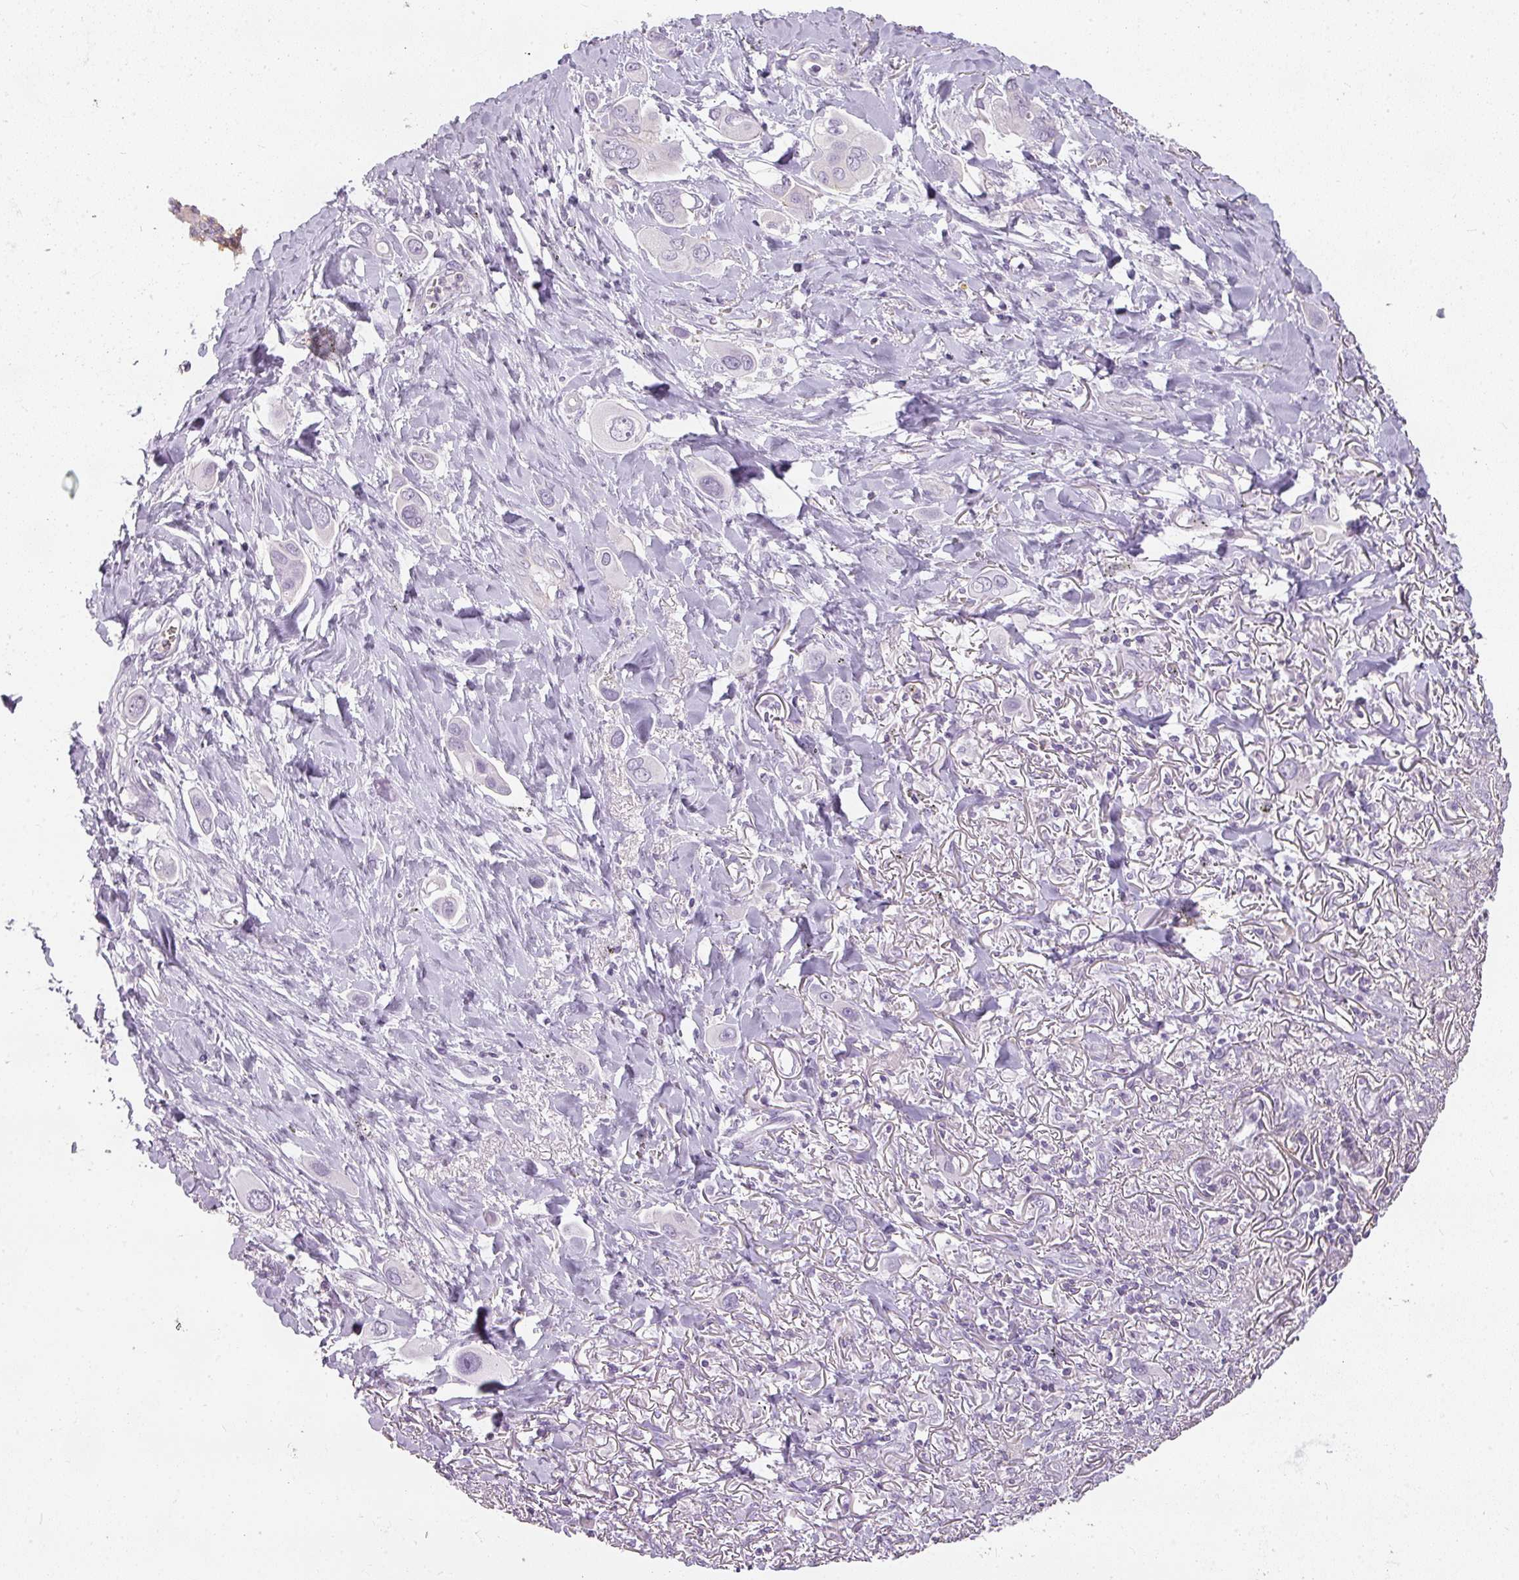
{"staining": {"intensity": "negative", "quantity": "none", "location": "none"}, "tissue": "lung cancer", "cell_type": "Tumor cells", "image_type": "cancer", "snomed": [{"axis": "morphology", "description": "Adenocarcinoma, NOS"}, {"axis": "topography", "description": "Lung"}], "caption": "The IHC image has no significant positivity in tumor cells of lung cancer (adenocarcinoma) tissue.", "gene": "TMEM42", "patient": {"sex": "male", "age": 76}}